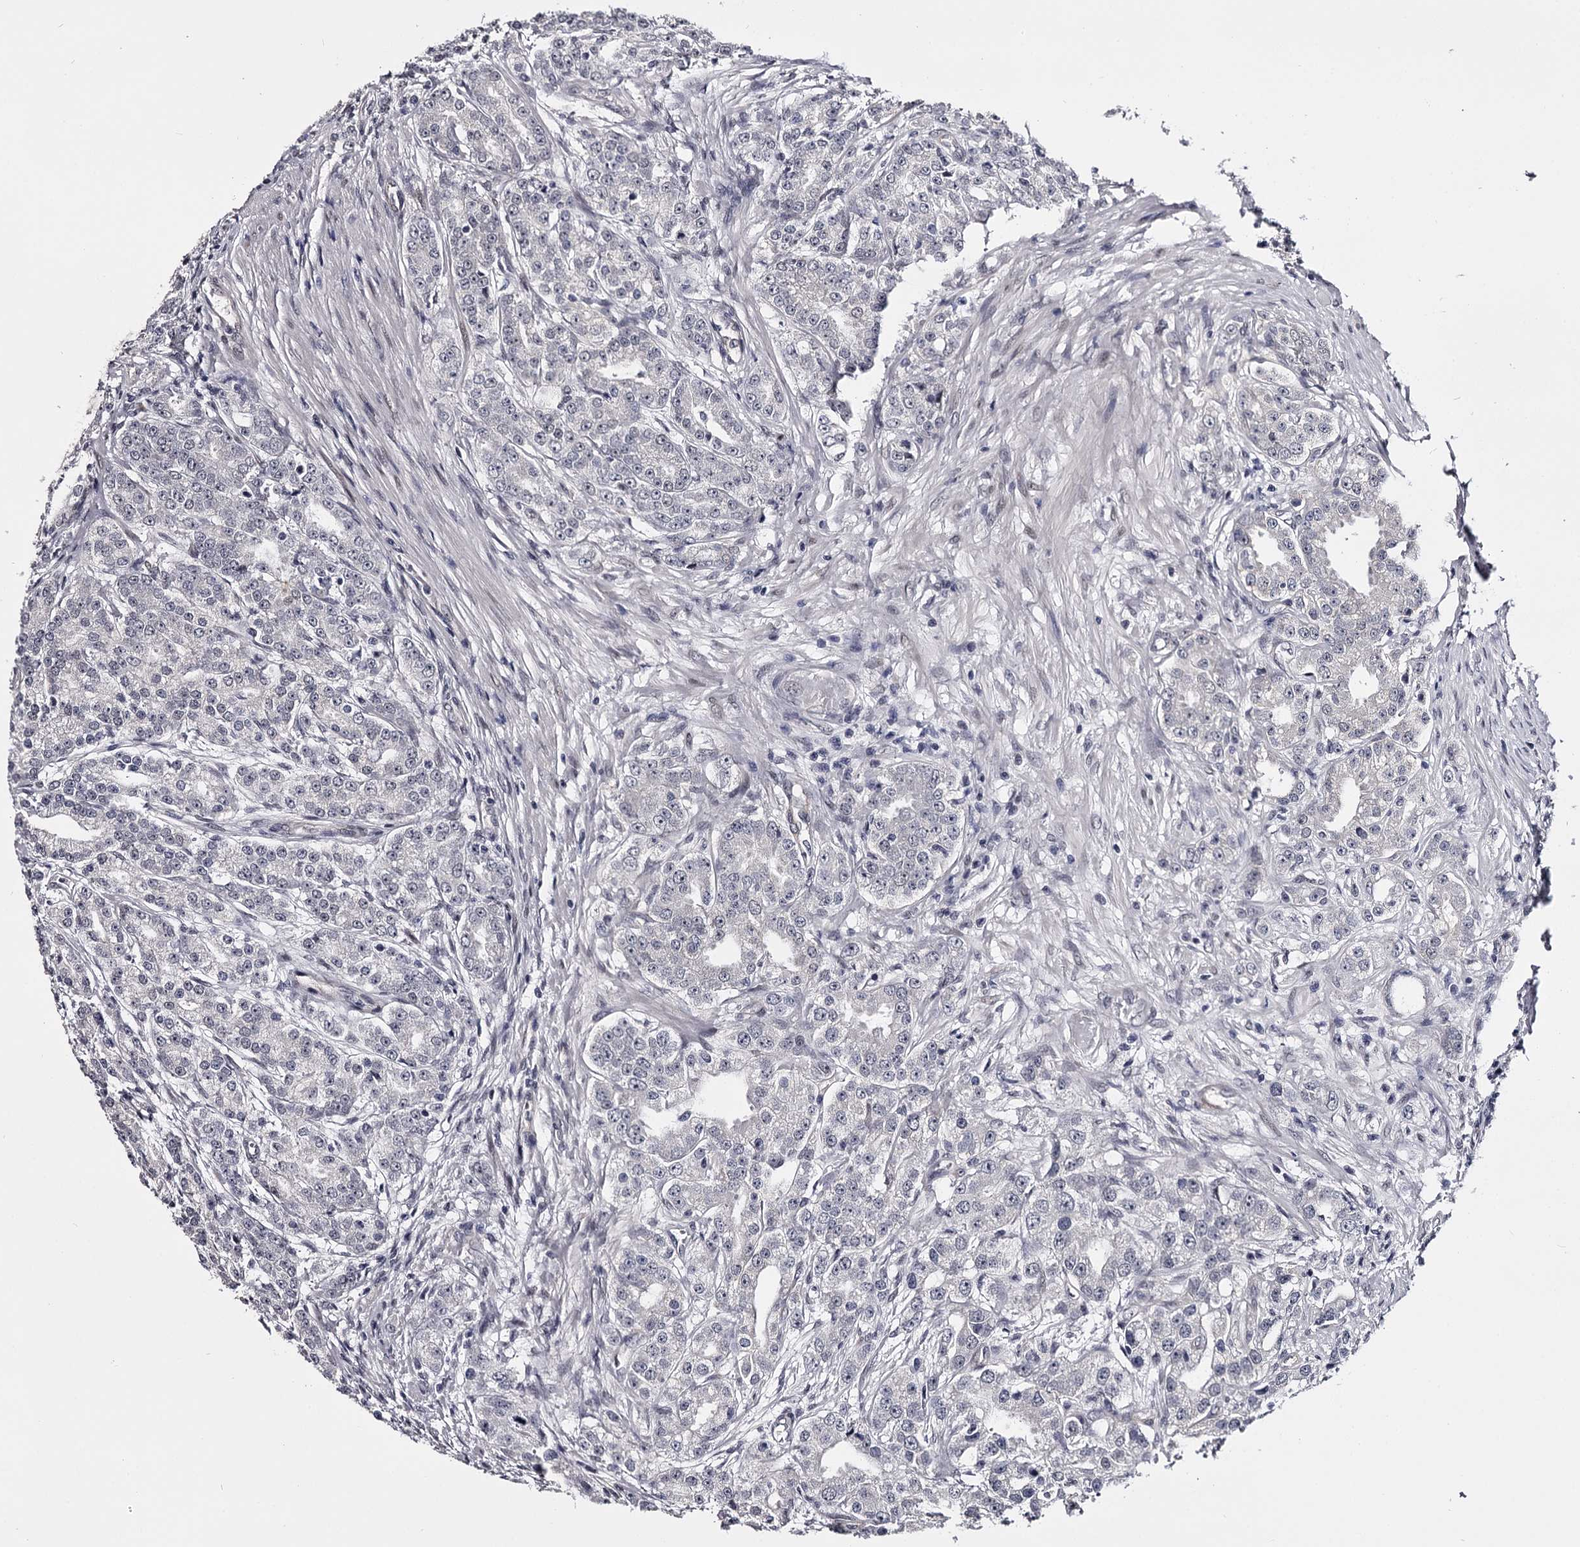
{"staining": {"intensity": "negative", "quantity": "none", "location": "none"}, "tissue": "prostate cancer", "cell_type": "Tumor cells", "image_type": "cancer", "snomed": [{"axis": "morphology", "description": "Adenocarcinoma, High grade"}, {"axis": "topography", "description": "Prostate"}], "caption": "A histopathology image of adenocarcinoma (high-grade) (prostate) stained for a protein demonstrates no brown staining in tumor cells. The staining was performed using DAB to visualize the protein expression in brown, while the nuclei were stained in blue with hematoxylin (Magnification: 20x).", "gene": "OVOL2", "patient": {"sex": "male", "age": 69}}